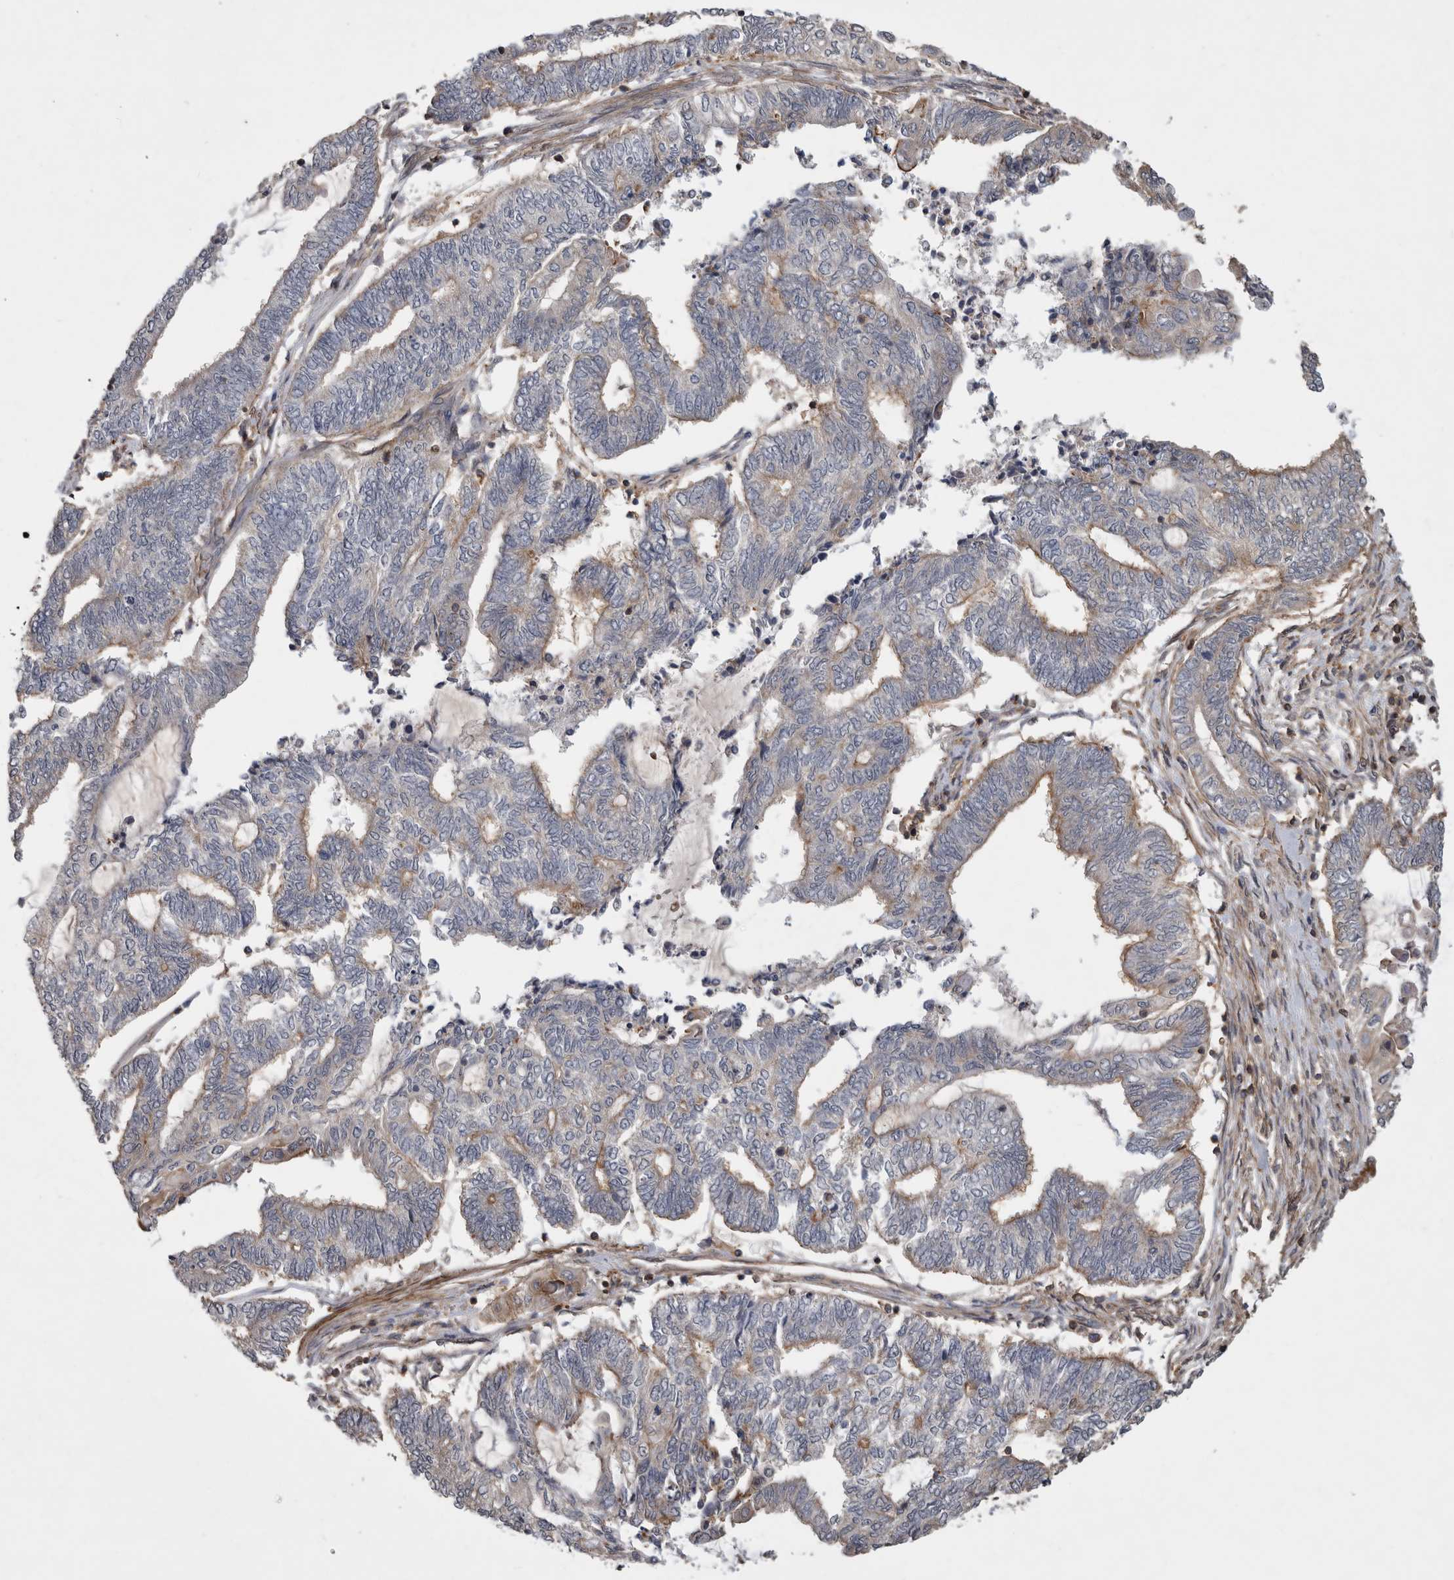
{"staining": {"intensity": "weak", "quantity": ">75%", "location": "cytoplasmic/membranous"}, "tissue": "endometrial cancer", "cell_type": "Tumor cells", "image_type": "cancer", "snomed": [{"axis": "morphology", "description": "Adenocarcinoma, NOS"}, {"axis": "topography", "description": "Uterus"}, {"axis": "topography", "description": "Endometrium"}], "caption": "Endometrial cancer was stained to show a protein in brown. There is low levels of weak cytoplasmic/membranous positivity in approximately >75% of tumor cells.", "gene": "SPATA48", "patient": {"sex": "female", "age": 70}}